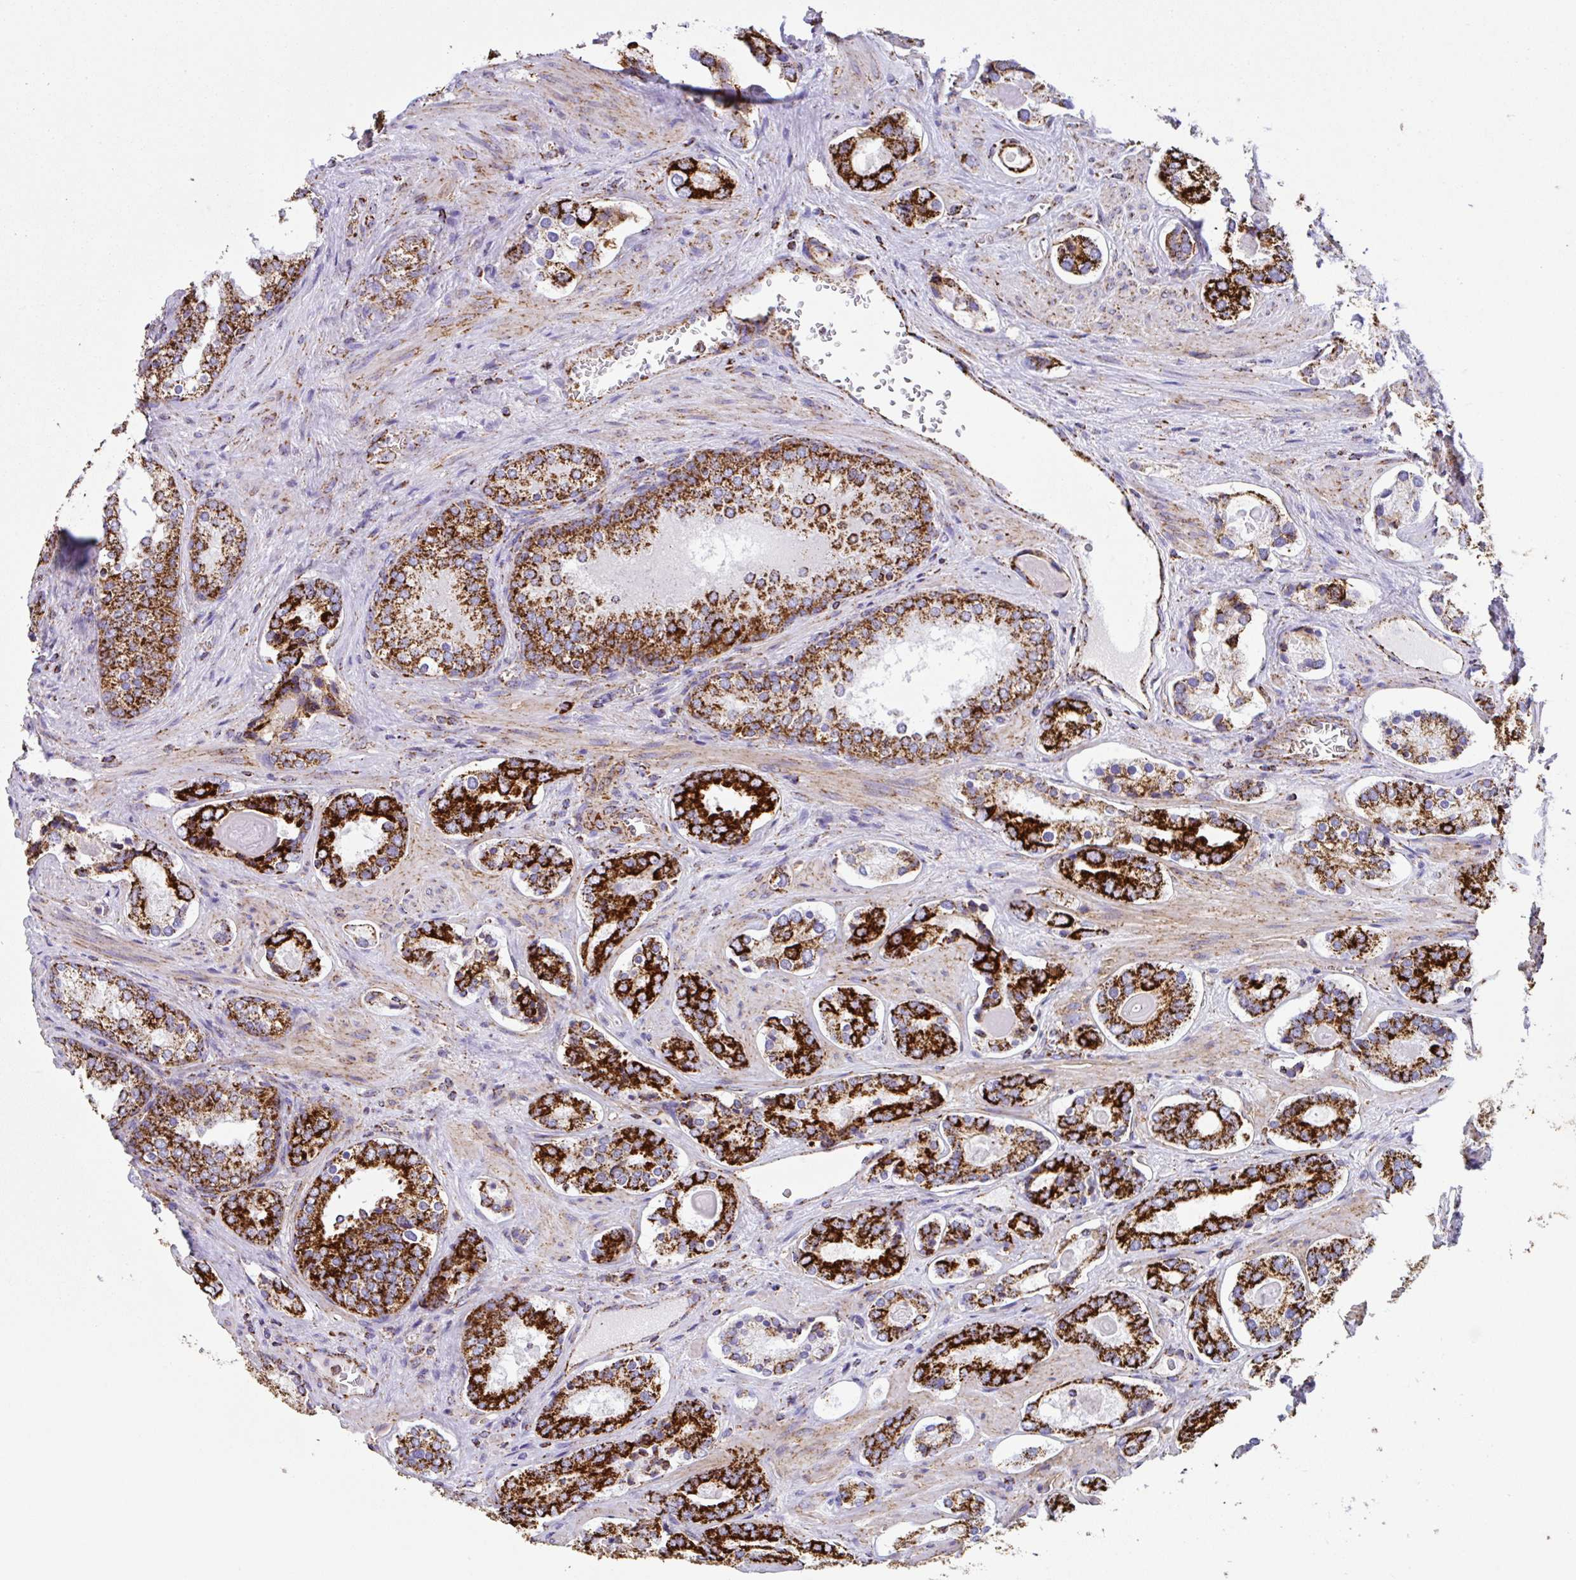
{"staining": {"intensity": "strong", "quantity": ">75%", "location": "cytoplasmic/membranous"}, "tissue": "prostate cancer", "cell_type": "Tumor cells", "image_type": "cancer", "snomed": [{"axis": "morphology", "description": "Adenocarcinoma, Low grade"}, {"axis": "topography", "description": "Prostate"}], "caption": "Immunohistochemical staining of human prostate cancer (adenocarcinoma (low-grade)) demonstrates strong cytoplasmic/membranous protein positivity in about >75% of tumor cells.", "gene": "ANKRD33B", "patient": {"sex": "male", "age": 62}}